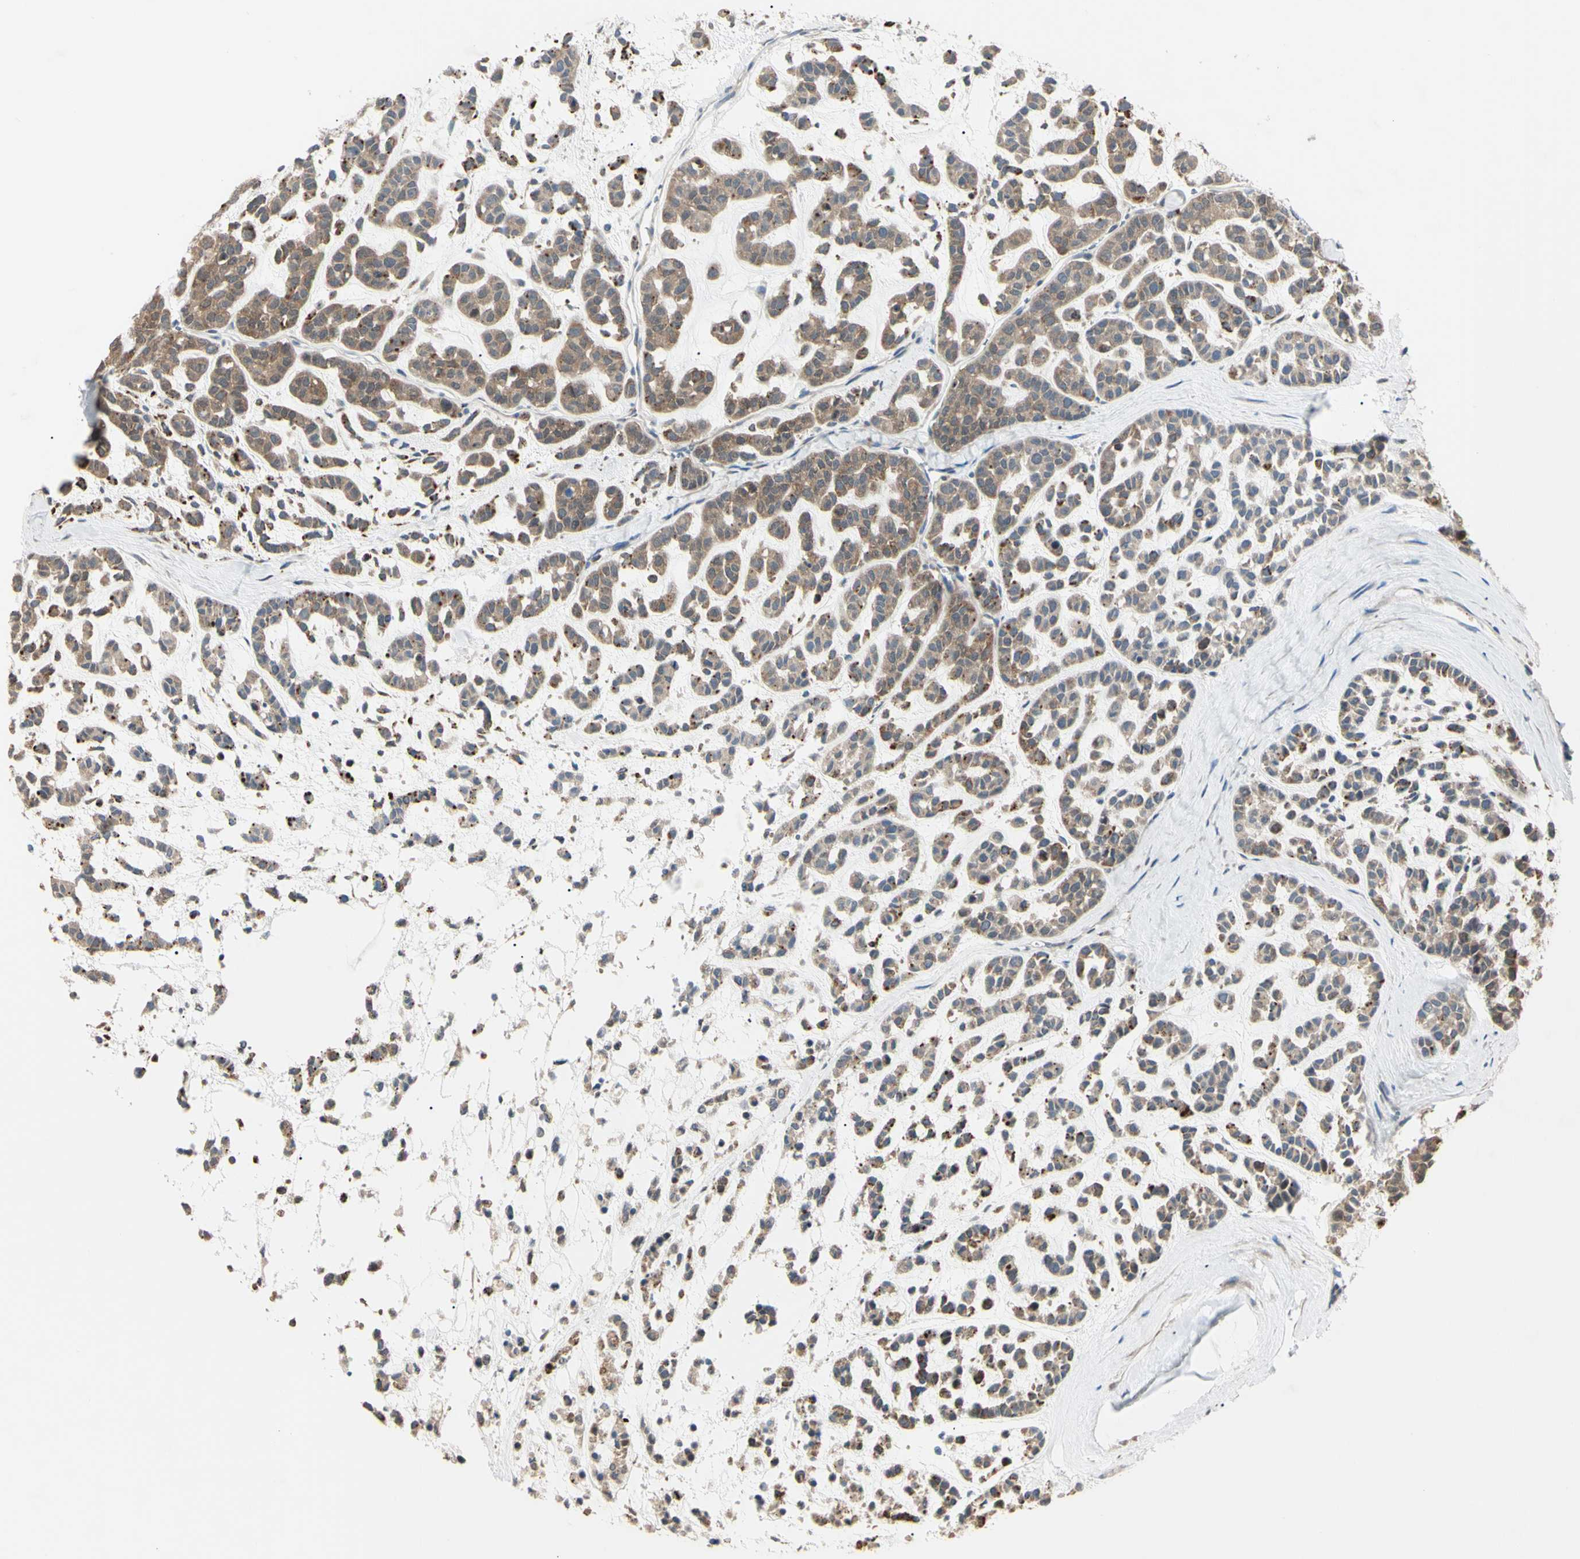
{"staining": {"intensity": "weak", "quantity": ">75%", "location": "cytoplasmic/membranous"}, "tissue": "head and neck cancer", "cell_type": "Tumor cells", "image_type": "cancer", "snomed": [{"axis": "morphology", "description": "Adenocarcinoma, NOS"}, {"axis": "morphology", "description": "Adenoma, NOS"}, {"axis": "topography", "description": "Head-Neck"}], "caption": "Head and neck cancer (adenocarcinoma) stained with IHC displays weak cytoplasmic/membranous staining in about >75% of tumor cells. Nuclei are stained in blue.", "gene": "EIF5A", "patient": {"sex": "female", "age": 55}}